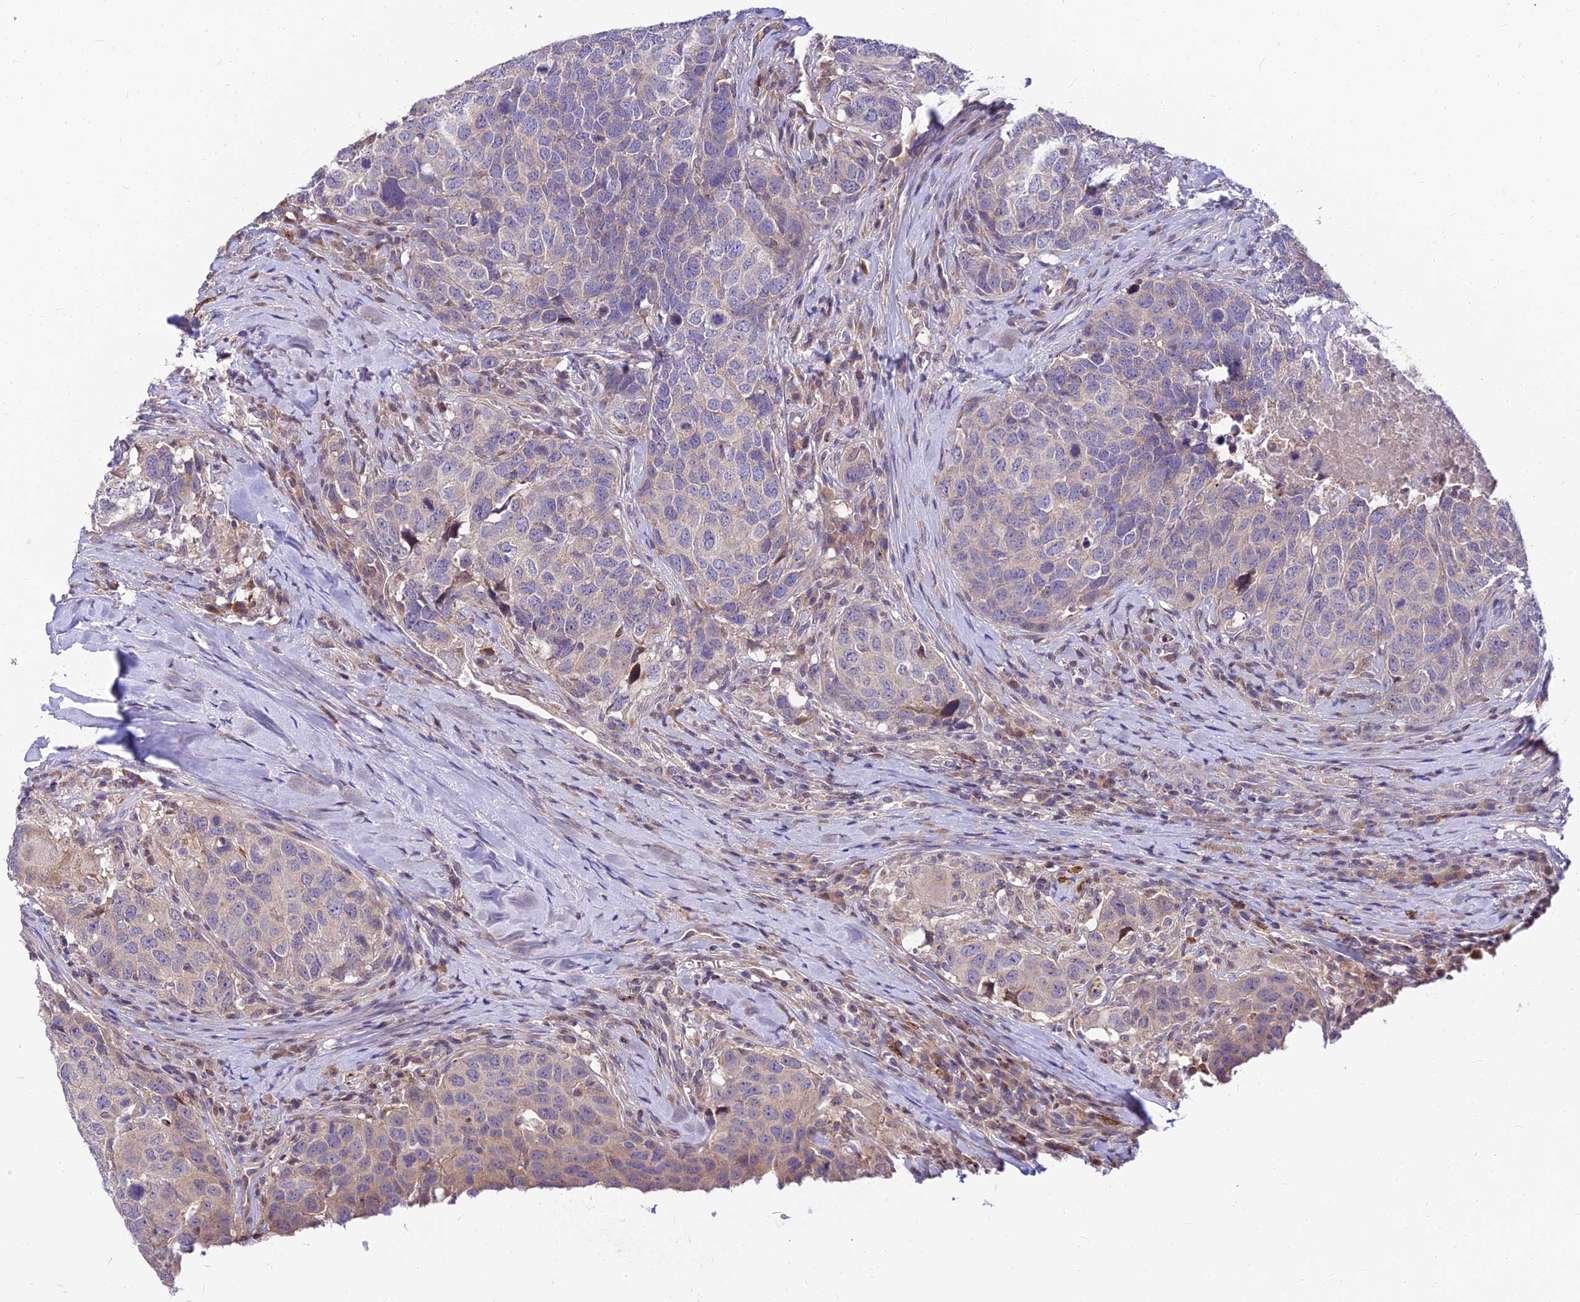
{"staining": {"intensity": "negative", "quantity": "none", "location": "none"}, "tissue": "head and neck cancer", "cell_type": "Tumor cells", "image_type": "cancer", "snomed": [{"axis": "morphology", "description": "Squamous cell carcinoma, NOS"}, {"axis": "topography", "description": "Head-Neck"}], "caption": "DAB (3,3'-diaminobenzidine) immunohistochemical staining of head and neck squamous cell carcinoma reveals no significant staining in tumor cells.", "gene": "C6orf132", "patient": {"sex": "male", "age": 66}}